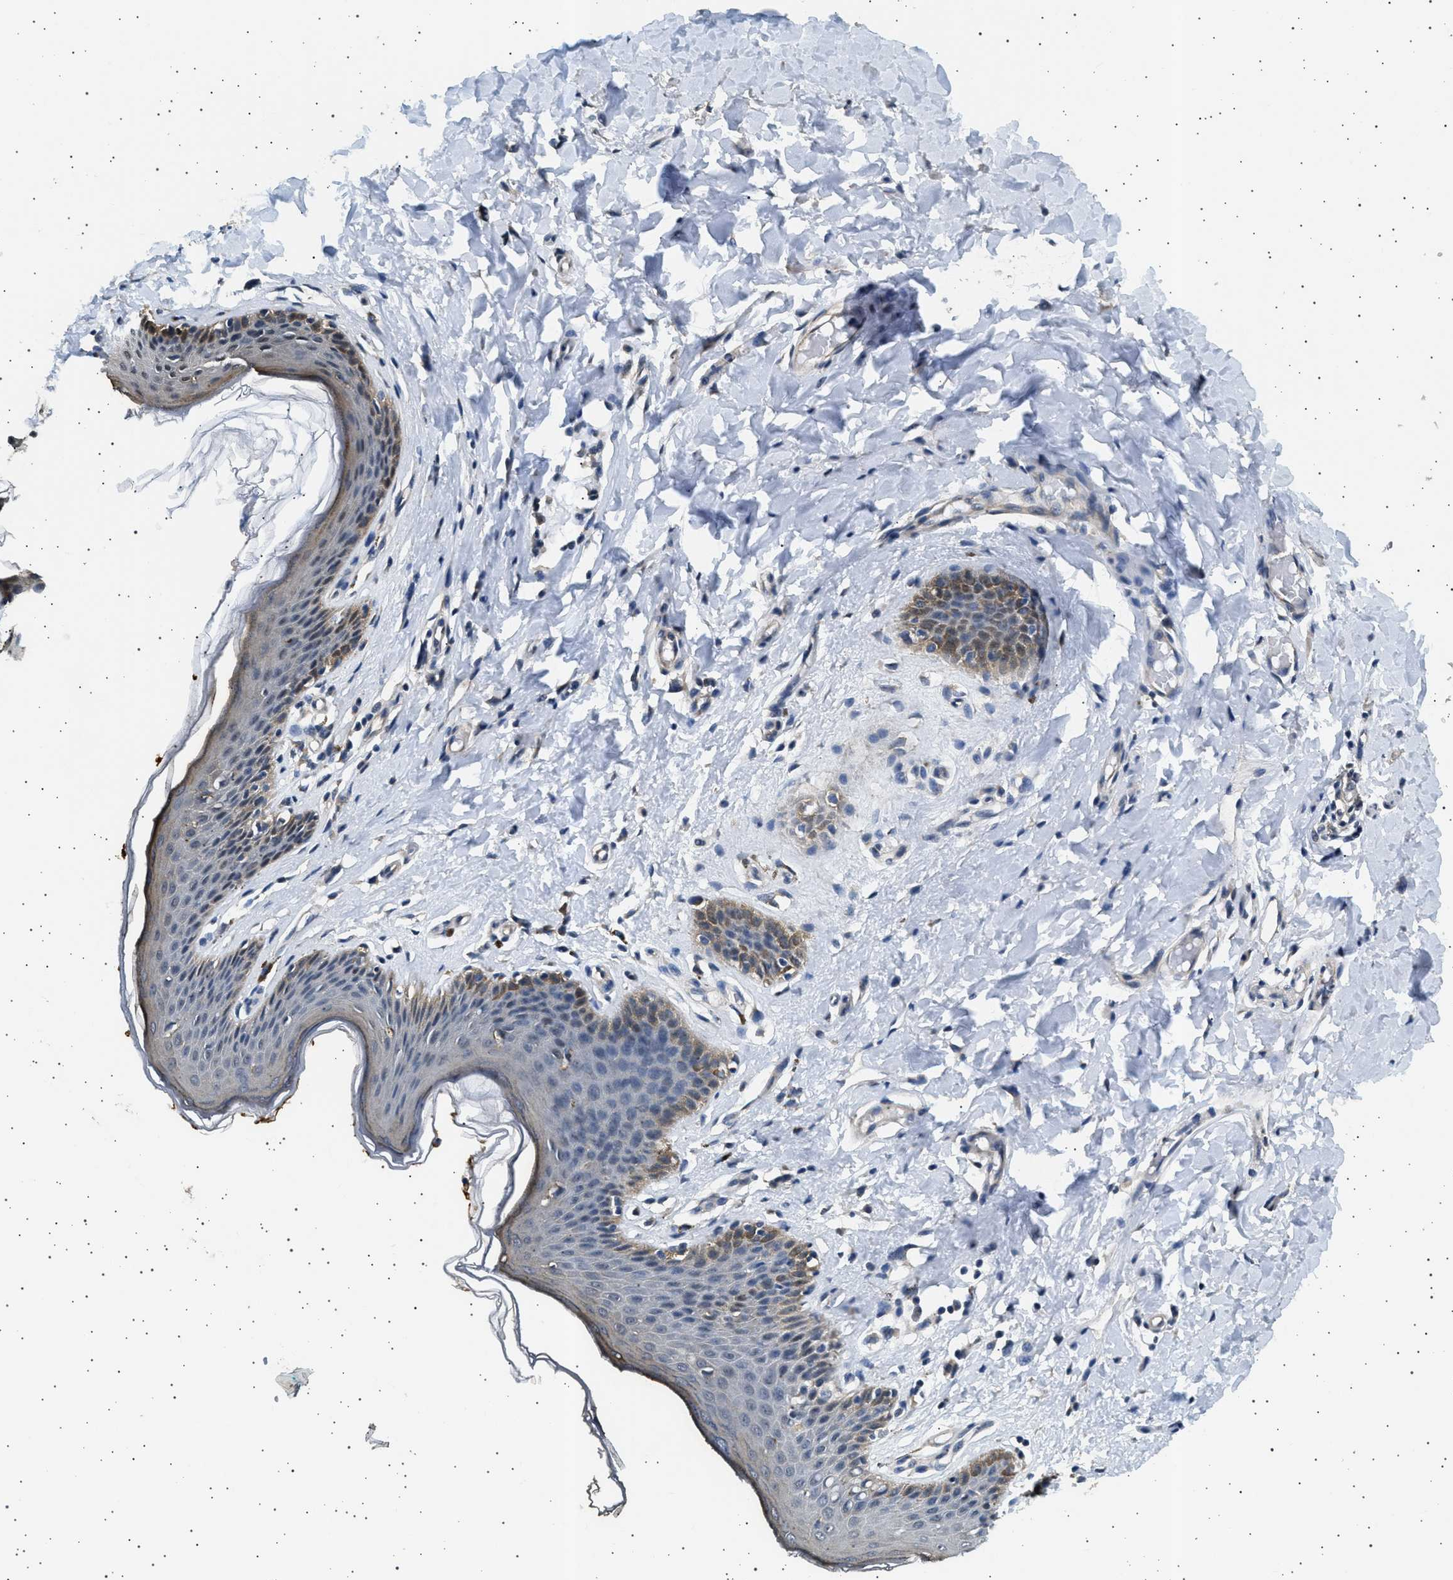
{"staining": {"intensity": "moderate", "quantity": "<25%", "location": "cytoplasmic/membranous"}, "tissue": "skin", "cell_type": "Epidermal cells", "image_type": "normal", "snomed": [{"axis": "morphology", "description": "Normal tissue, NOS"}, {"axis": "topography", "description": "Vulva"}], "caption": "Protein expression analysis of benign human skin reveals moderate cytoplasmic/membranous positivity in approximately <25% of epidermal cells.", "gene": "KCNA4", "patient": {"sex": "female", "age": 66}}